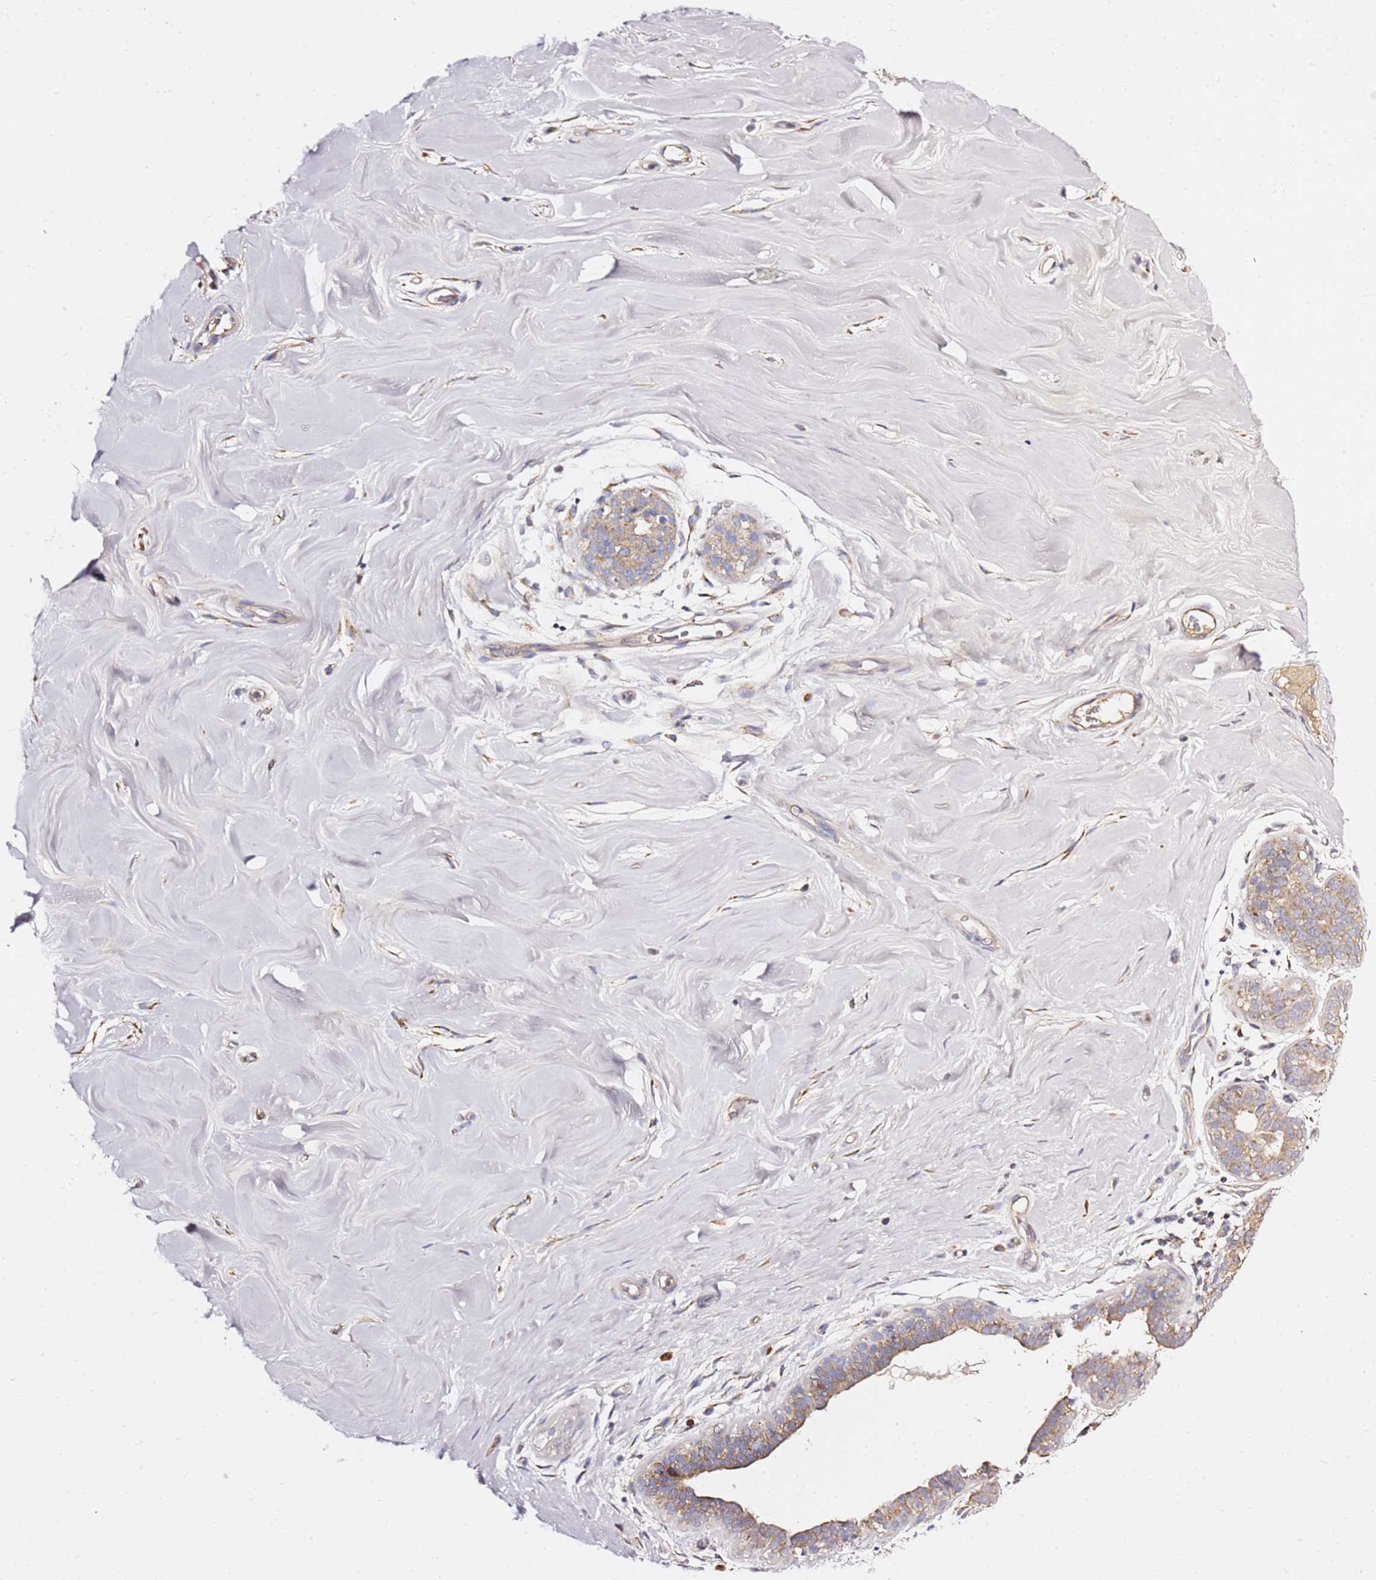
{"staining": {"intensity": "moderate", "quantity": "25%-75%", "location": "cytoplasmic/membranous"}, "tissue": "soft tissue", "cell_type": "Chondrocytes", "image_type": "normal", "snomed": [{"axis": "morphology", "description": "Normal tissue, NOS"}, {"axis": "topography", "description": "Breast"}], "caption": "Immunohistochemical staining of normal soft tissue reveals medium levels of moderate cytoplasmic/membranous expression in approximately 25%-75% of chondrocytes.", "gene": "C19orf12", "patient": {"sex": "female", "age": 26}}